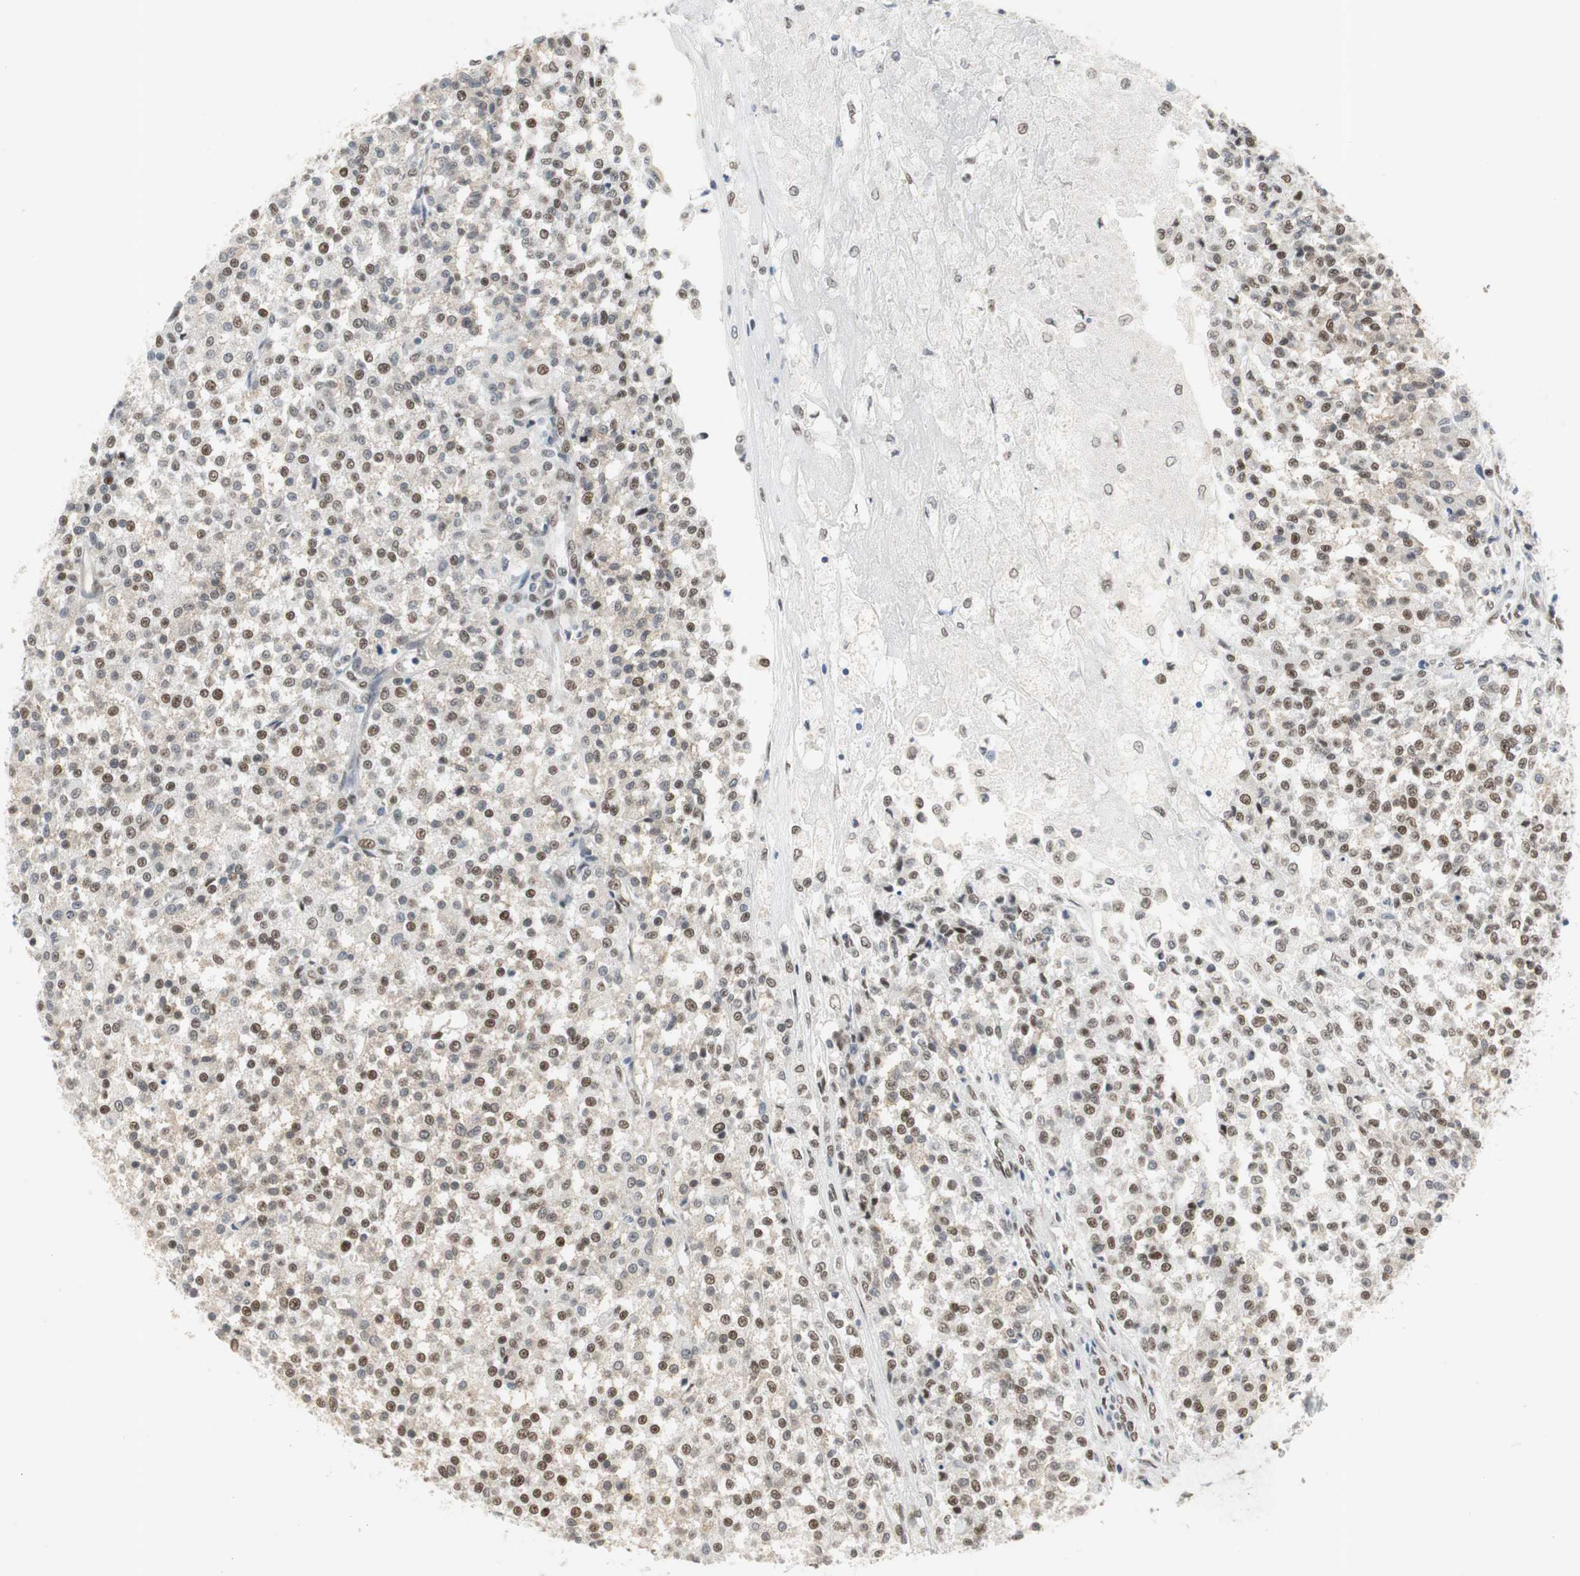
{"staining": {"intensity": "moderate", "quantity": "25%-75%", "location": "nuclear"}, "tissue": "testis cancer", "cell_type": "Tumor cells", "image_type": "cancer", "snomed": [{"axis": "morphology", "description": "Seminoma, NOS"}, {"axis": "topography", "description": "Testis"}], "caption": "Testis cancer stained with DAB (3,3'-diaminobenzidine) immunohistochemistry exhibits medium levels of moderate nuclear expression in about 25%-75% of tumor cells.", "gene": "RTF1", "patient": {"sex": "male", "age": 59}}